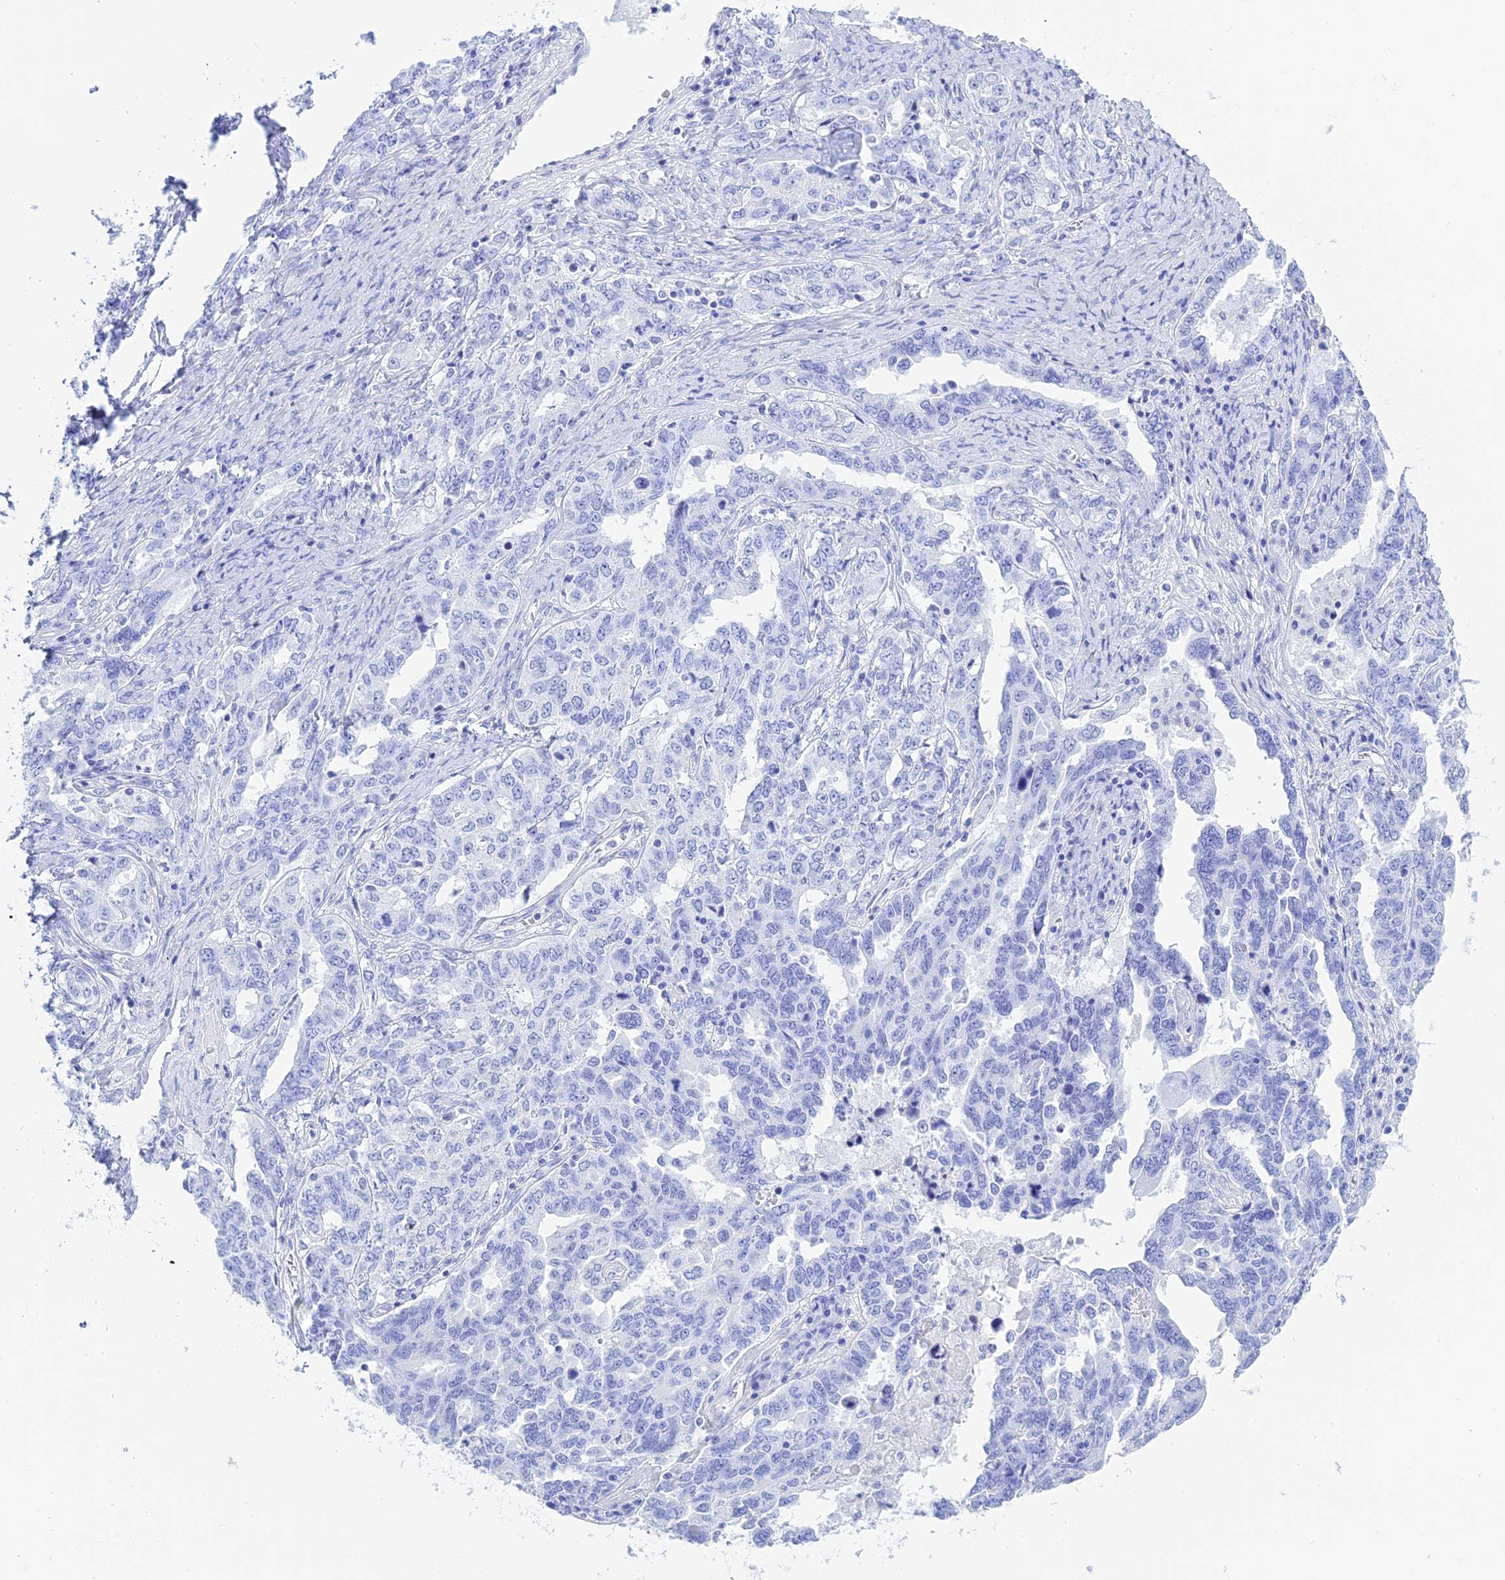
{"staining": {"intensity": "negative", "quantity": "none", "location": "none"}, "tissue": "ovarian cancer", "cell_type": "Tumor cells", "image_type": "cancer", "snomed": [{"axis": "morphology", "description": "Carcinoma, endometroid"}, {"axis": "topography", "description": "Ovary"}], "caption": "Image shows no significant protein positivity in tumor cells of ovarian cancer.", "gene": "TEX101", "patient": {"sex": "female", "age": 62}}